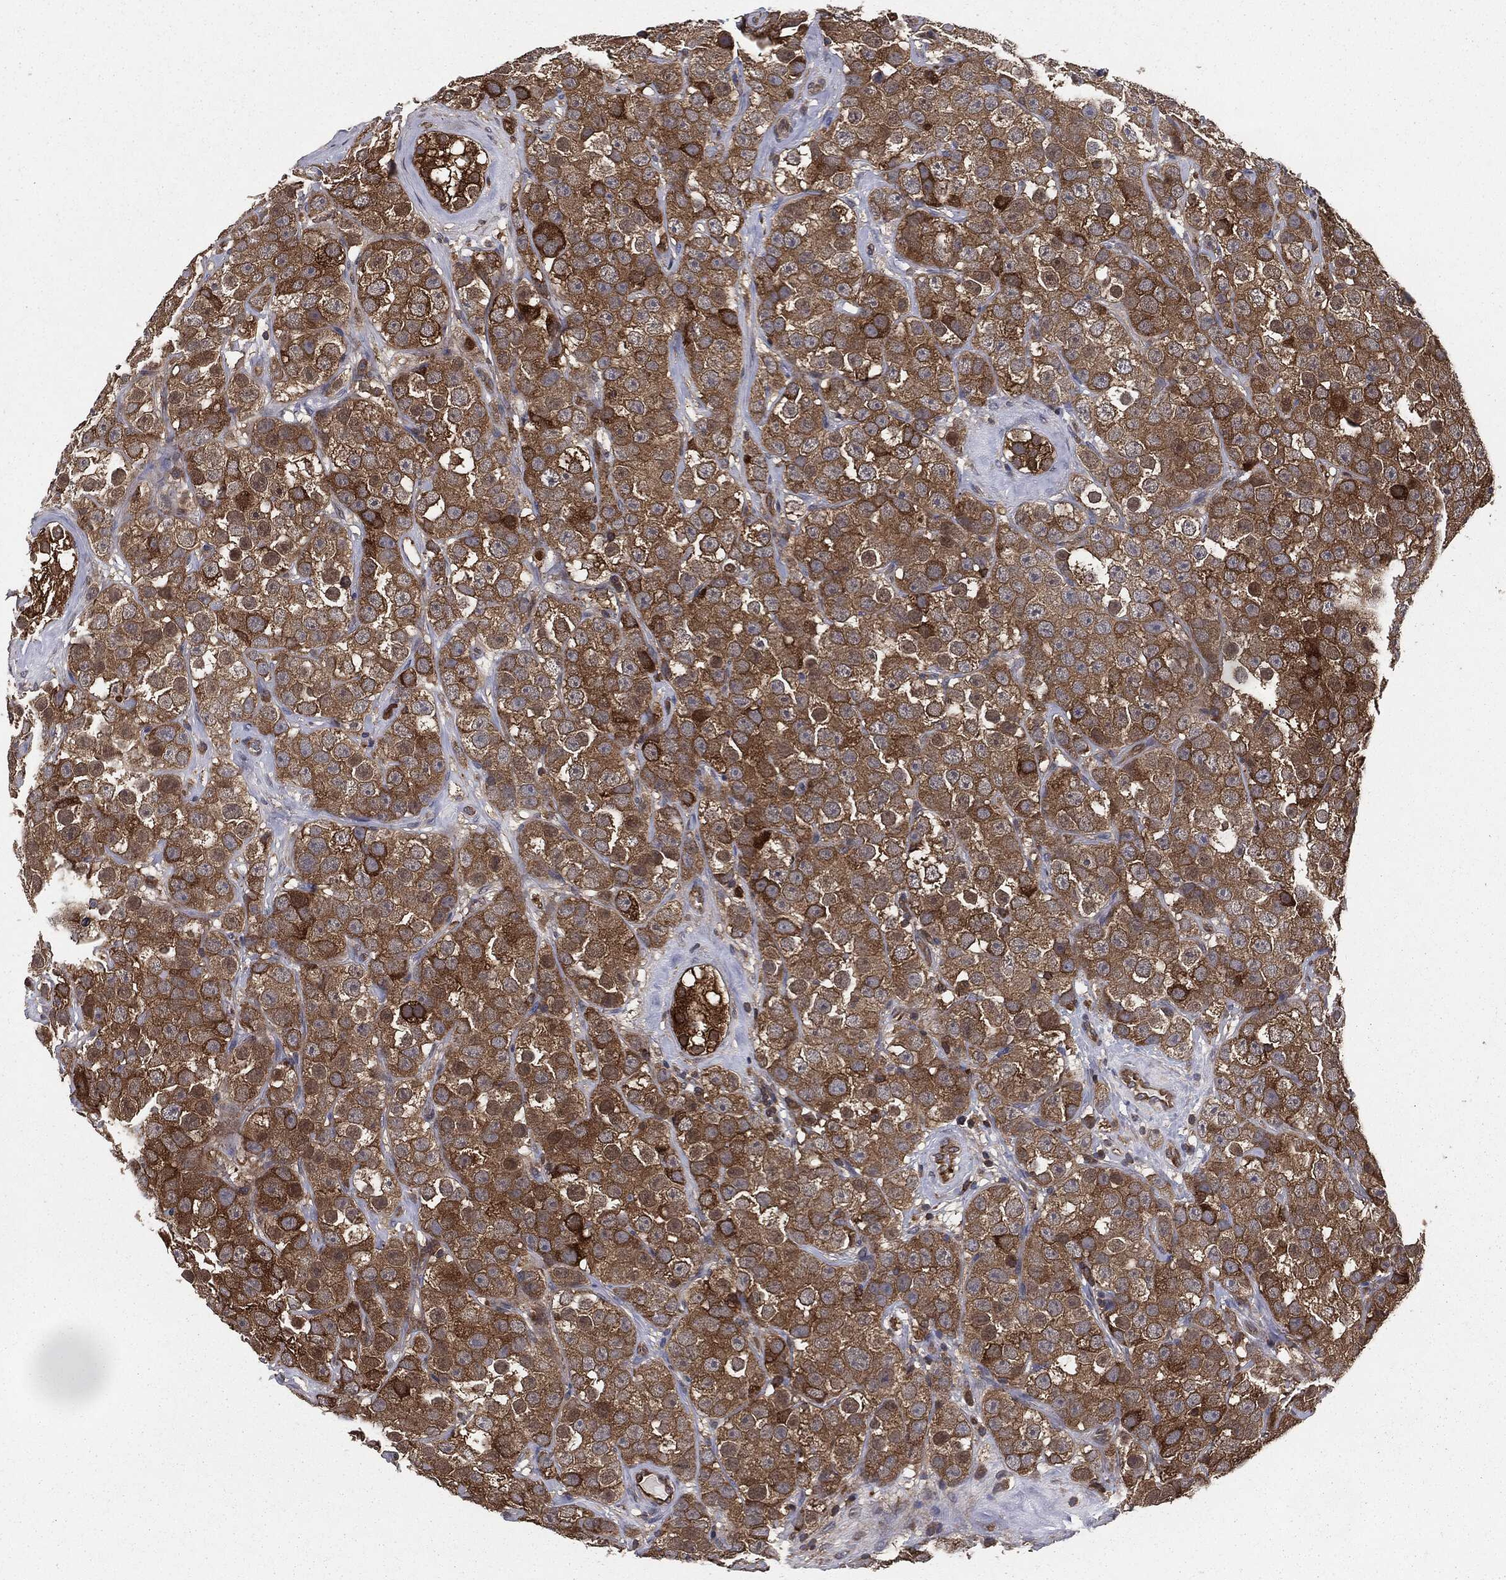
{"staining": {"intensity": "moderate", "quantity": ">75%", "location": "cytoplasmic/membranous"}, "tissue": "testis cancer", "cell_type": "Tumor cells", "image_type": "cancer", "snomed": [{"axis": "morphology", "description": "Seminoma, NOS"}, {"axis": "topography", "description": "Testis"}], "caption": "Immunohistochemical staining of human testis seminoma reveals medium levels of moderate cytoplasmic/membranous positivity in approximately >75% of tumor cells. Using DAB (brown) and hematoxylin (blue) stains, captured at high magnification using brightfield microscopy.", "gene": "GNB5", "patient": {"sex": "male", "age": 28}}